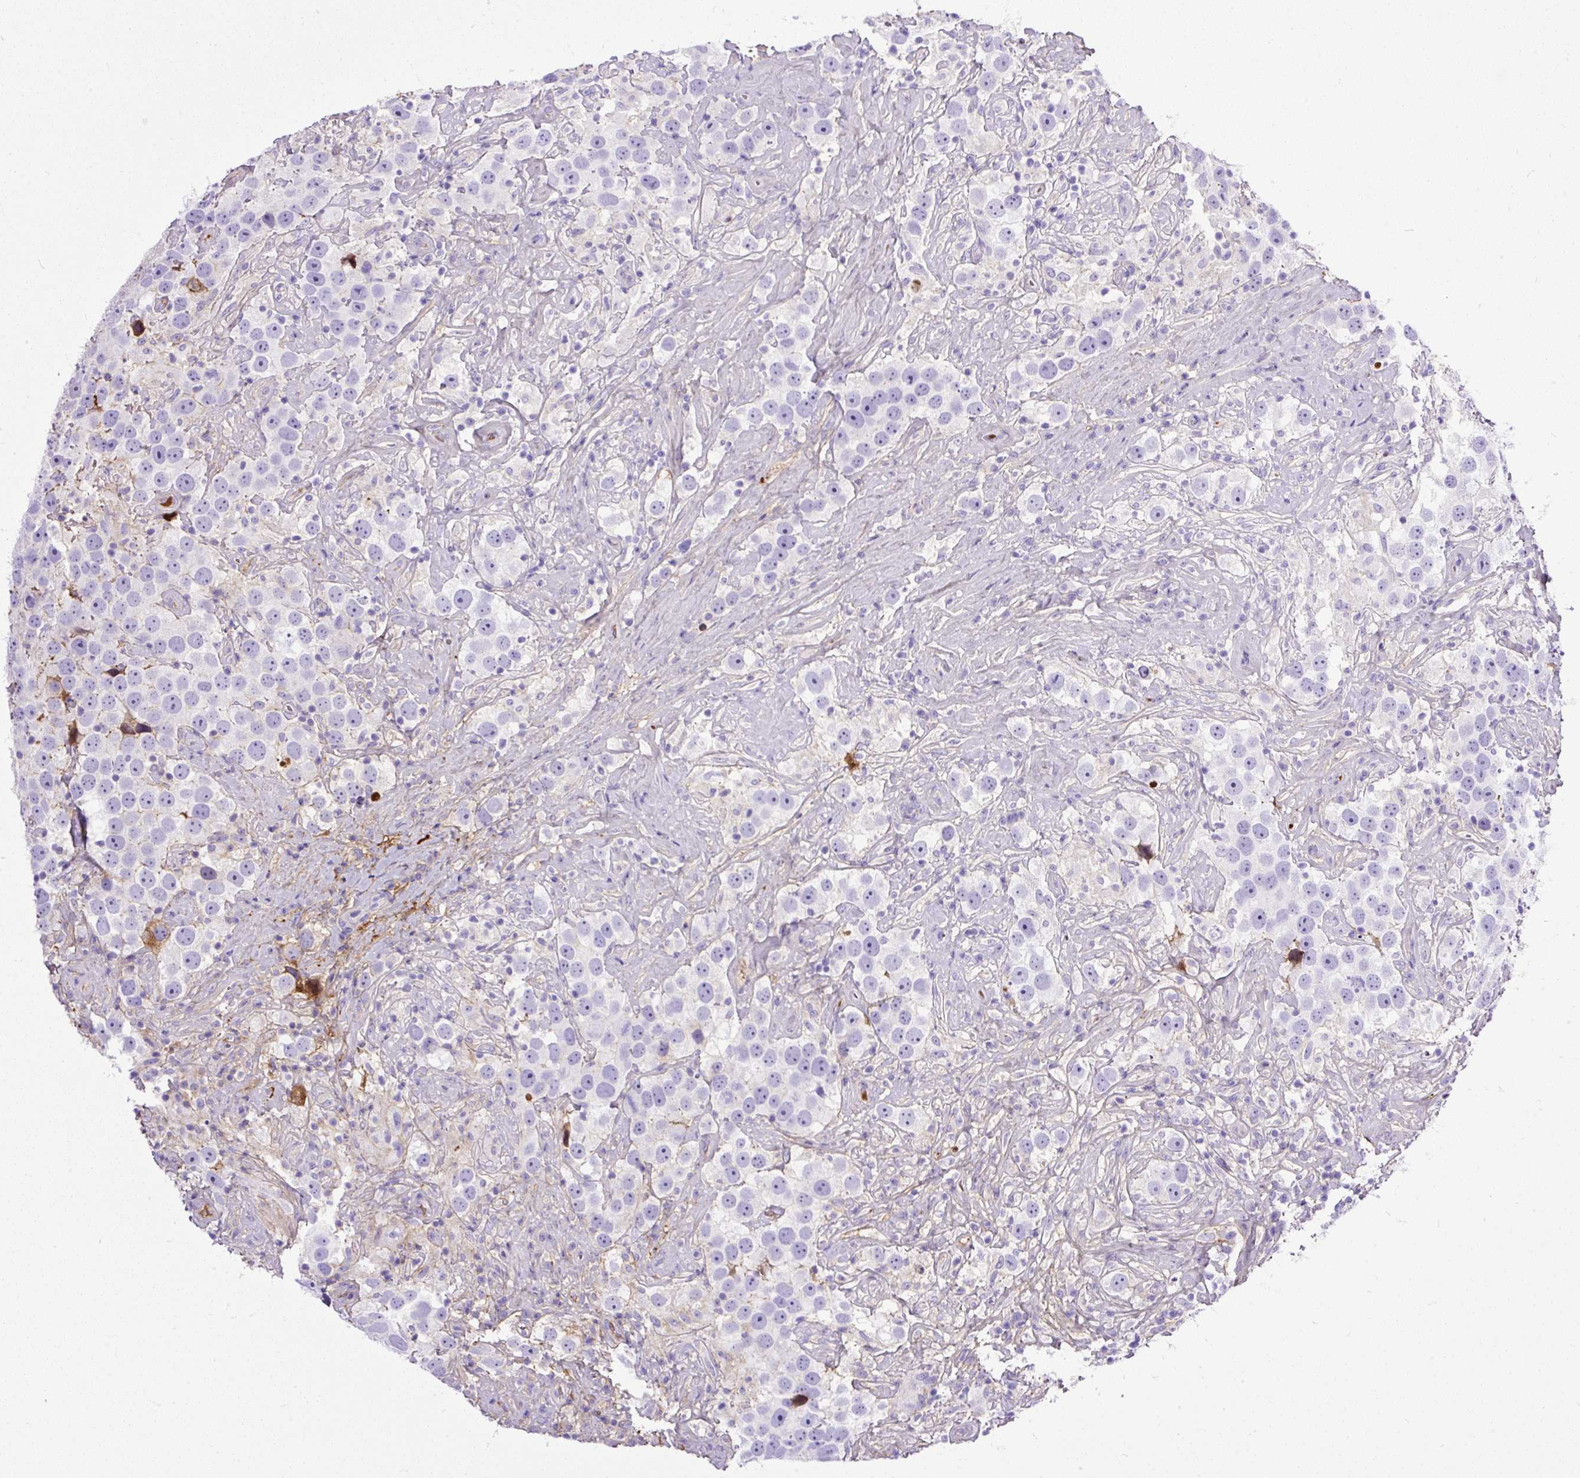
{"staining": {"intensity": "negative", "quantity": "none", "location": "none"}, "tissue": "testis cancer", "cell_type": "Tumor cells", "image_type": "cancer", "snomed": [{"axis": "morphology", "description": "Seminoma, NOS"}, {"axis": "topography", "description": "Testis"}], "caption": "Image shows no significant protein staining in tumor cells of testis cancer (seminoma).", "gene": "CLEC3B", "patient": {"sex": "male", "age": 49}}